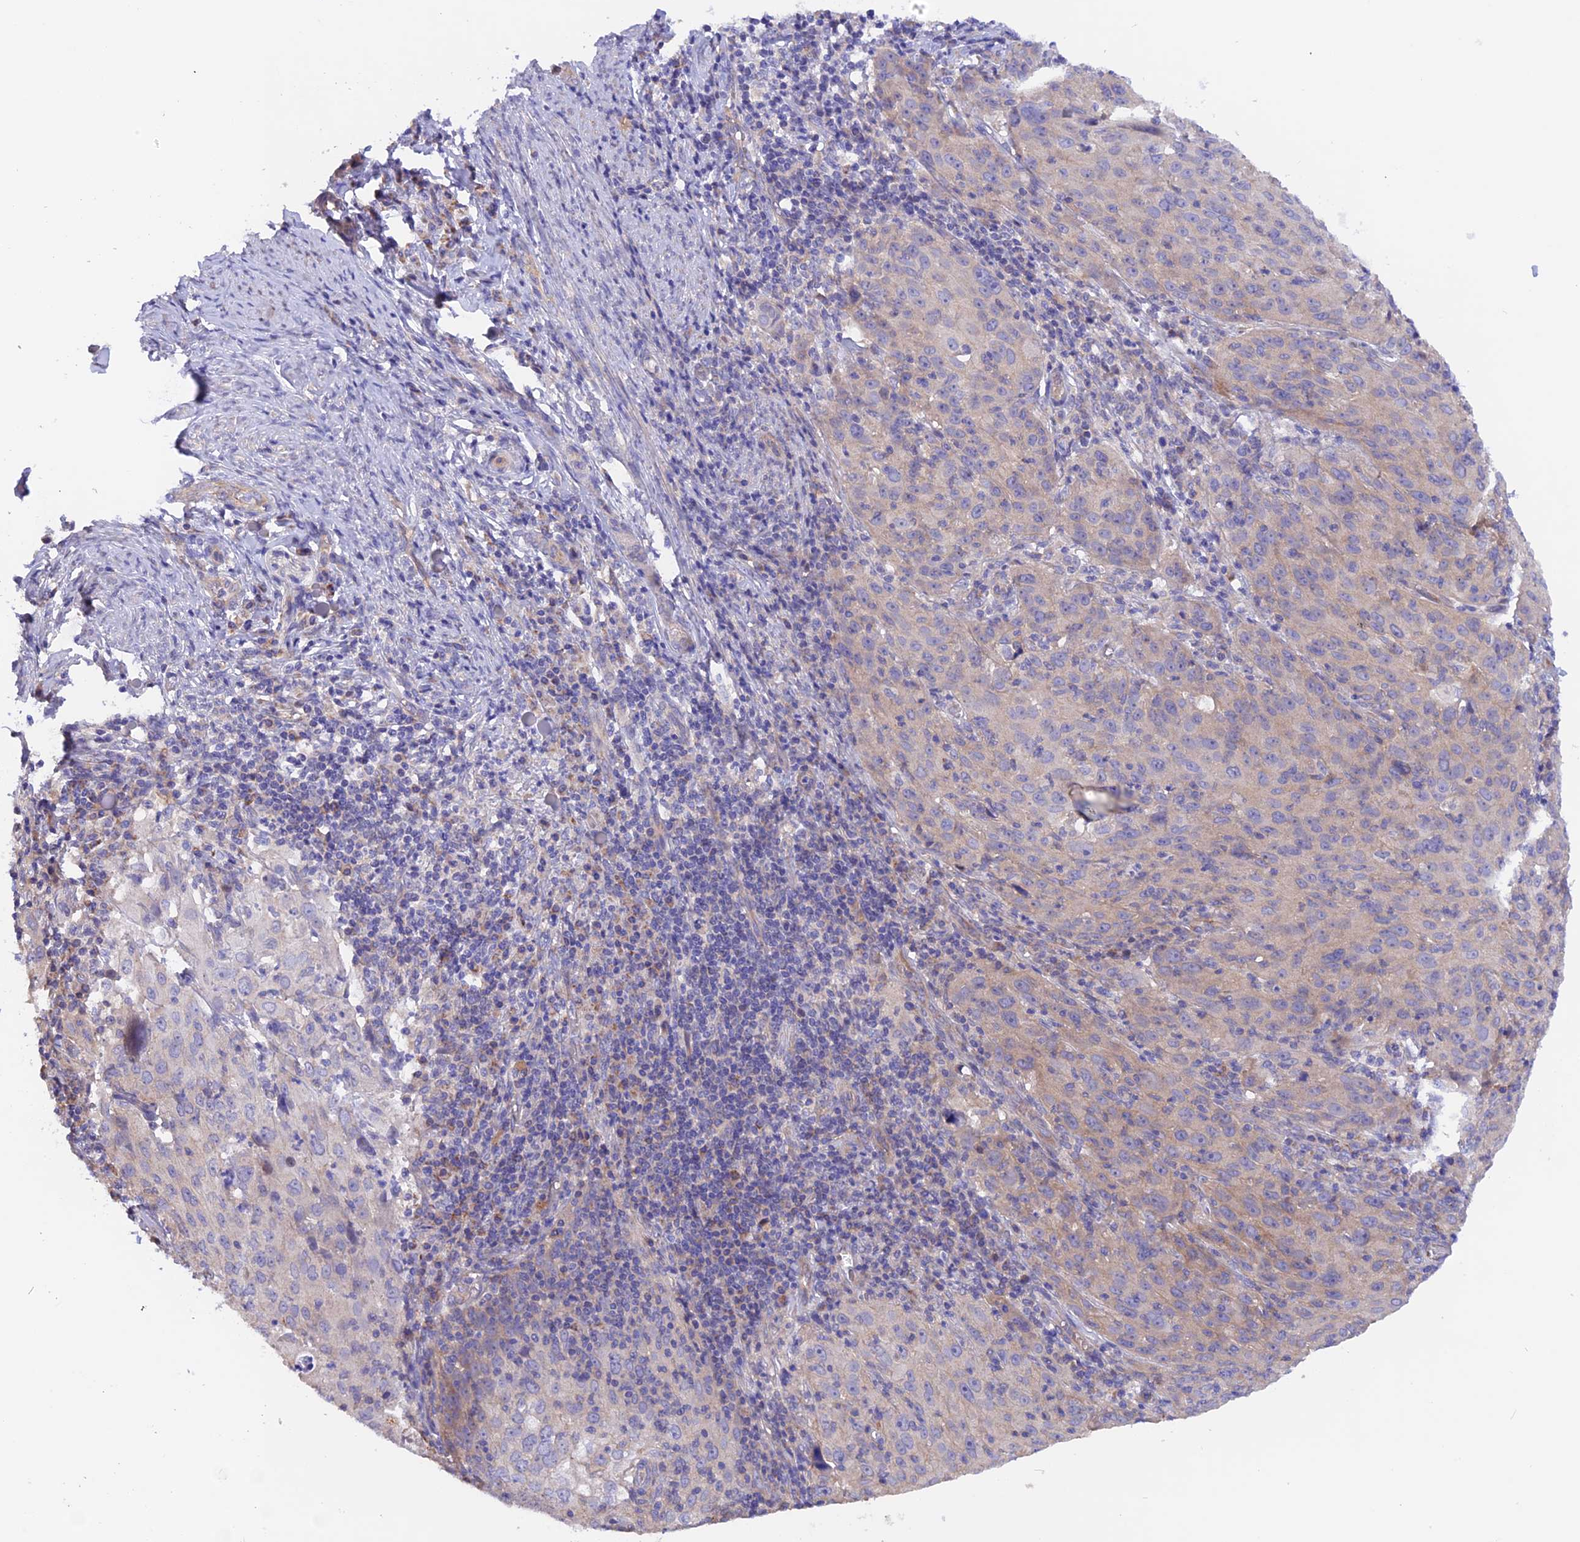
{"staining": {"intensity": "negative", "quantity": "none", "location": "none"}, "tissue": "cervical cancer", "cell_type": "Tumor cells", "image_type": "cancer", "snomed": [{"axis": "morphology", "description": "Squamous cell carcinoma, NOS"}, {"axis": "topography", "description": "Cervix"}], "caption": "This is an IHC histopathology image of cervical squamous cell carcinoma. There is no positivity in tumor cells.", "gene": "HYCC1", "patient": {"sex": "female", "age": 50}}